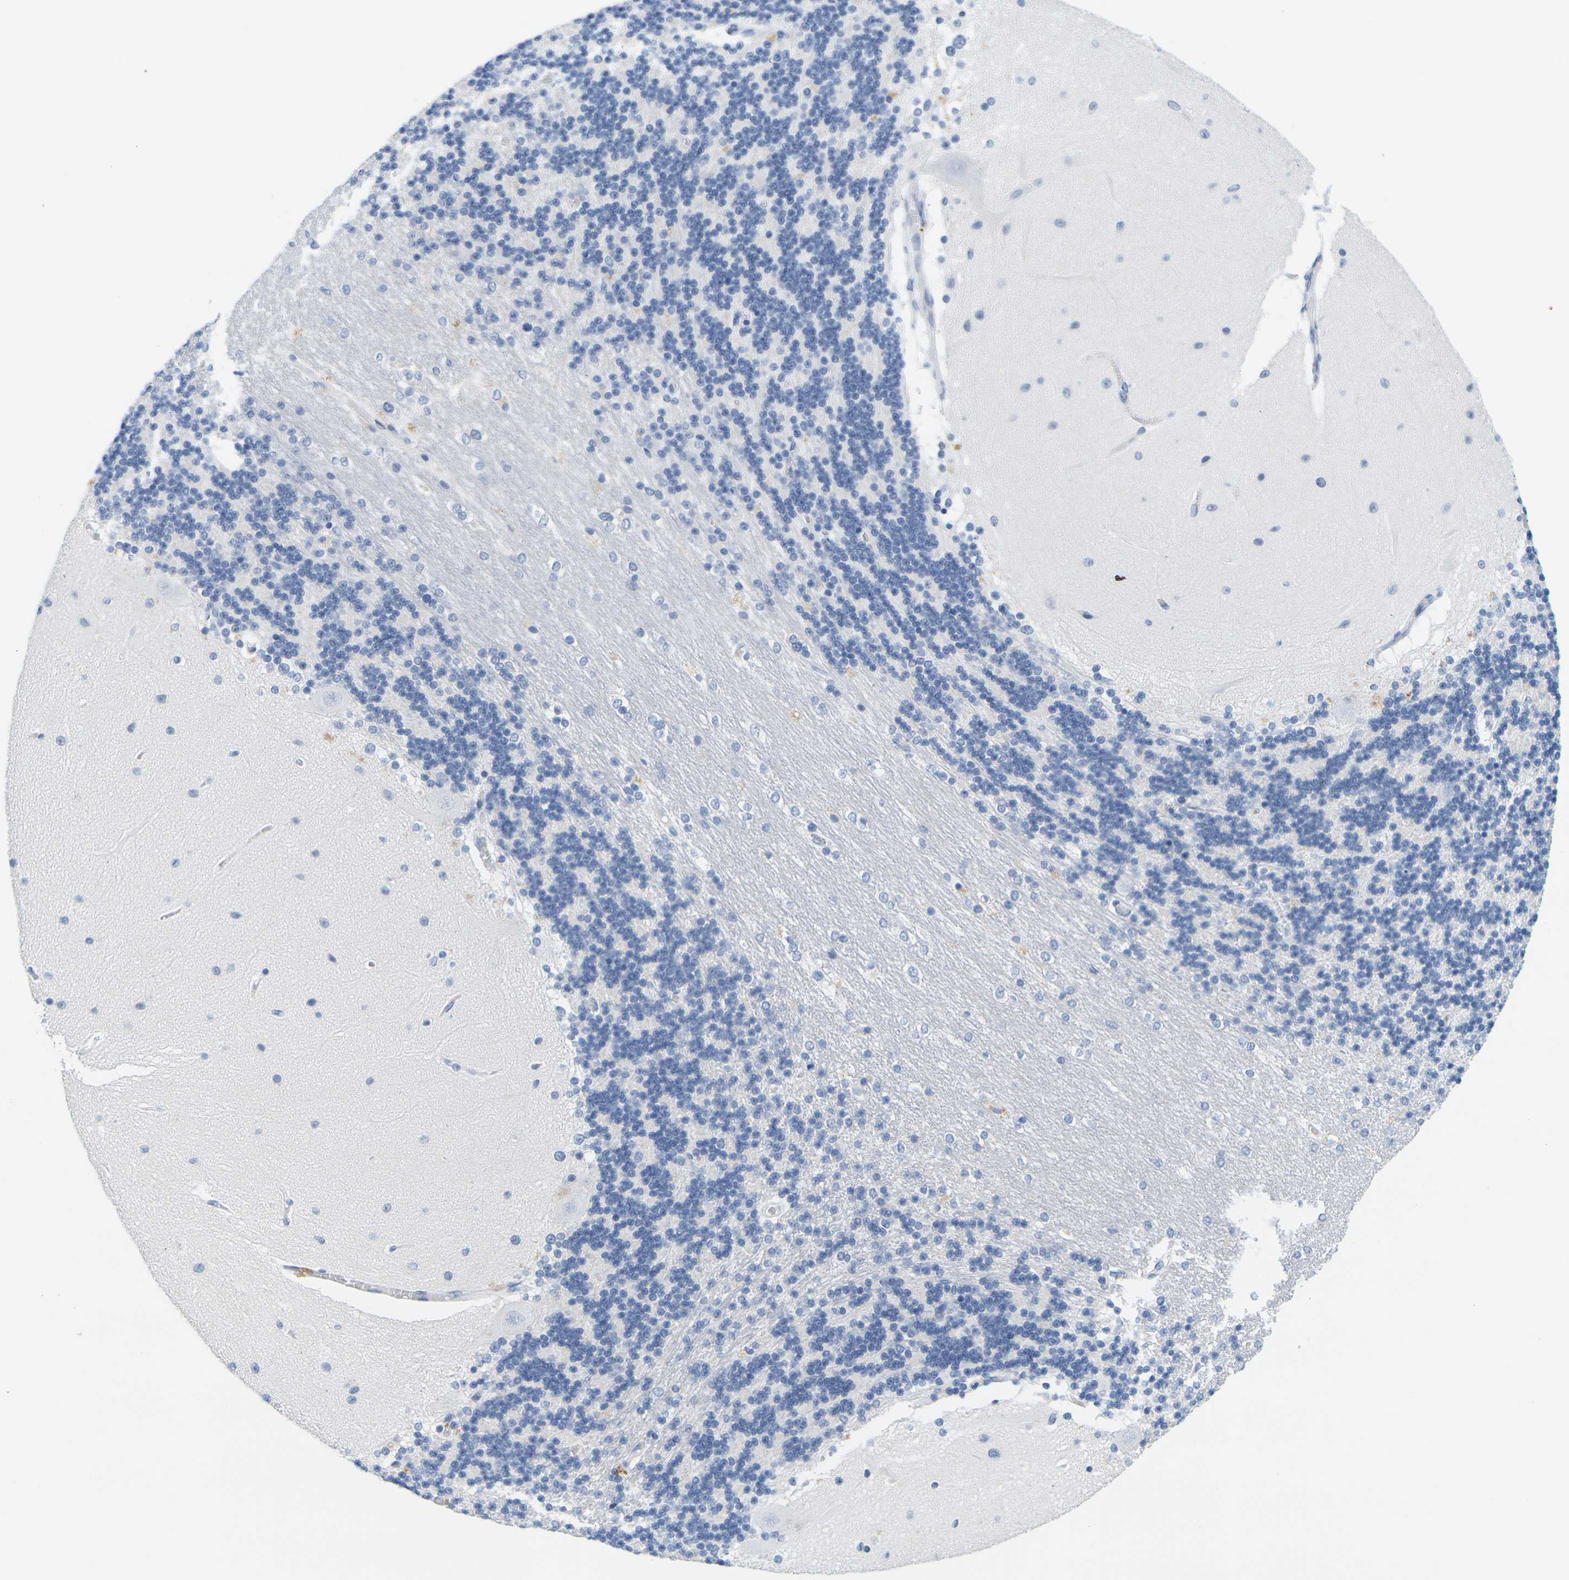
{"staining": {"intensity": "negative", "quantity": "none", "location": "none"}, "tissue": "cerebellum", "cell_type": "Cells in granular layer", "image_type": "normal", "snomed": [{"axis": "morphology", "description": "Normal tissue, NOS"}, {"axis": "topography", "description": "Cerebellum"}], "caption": "Immunohistochemistry (IHC) photomicrograph of benign cerebellum: cerebellum stained with DAB (3,3'-diaminobenzidine) displays no significant protein expression in cells in granular layer.", "gene": "HLA", "patient": {"sex": "female", "age": 54}}